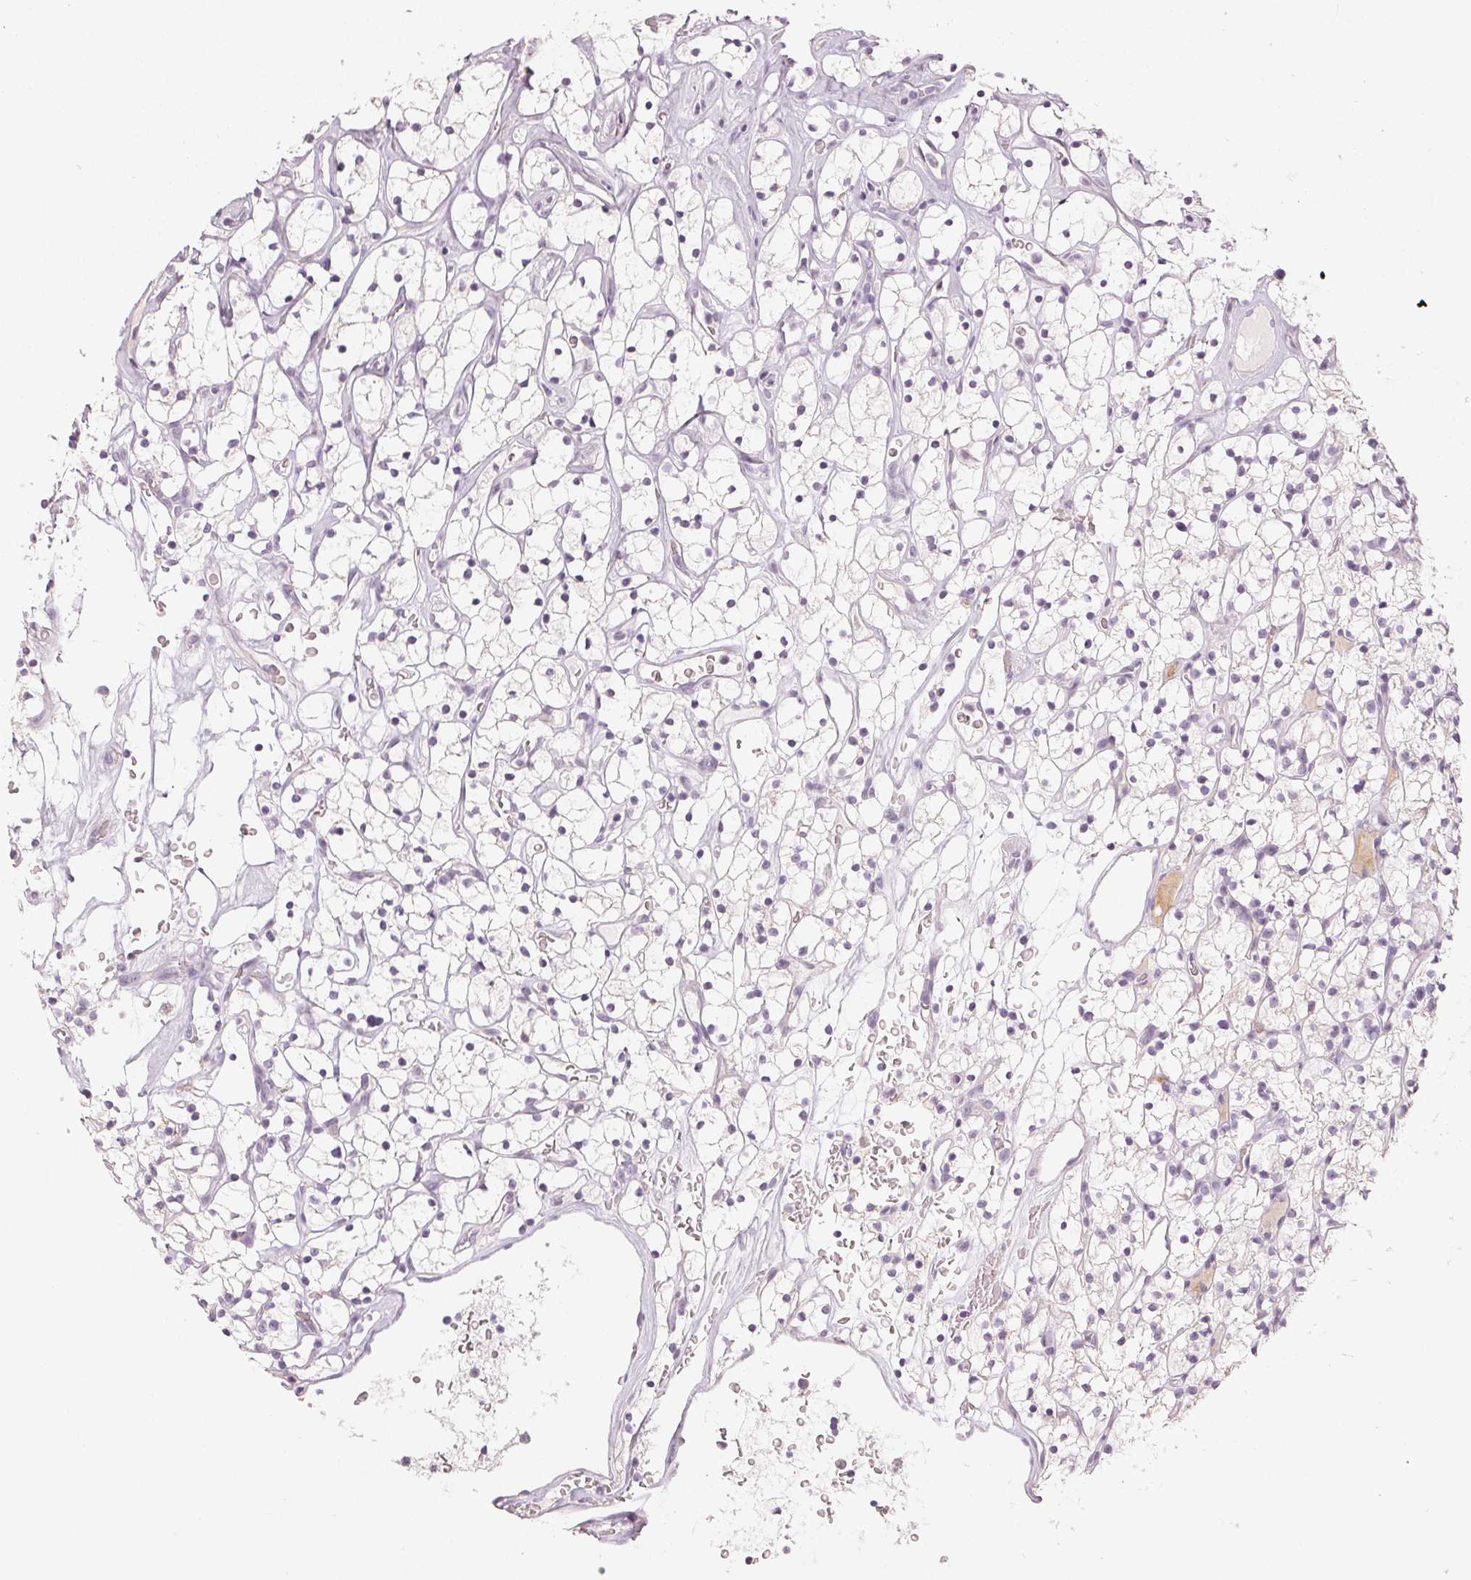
{"staining": {"intensity": "negative", "quantity": "none", "location": "none"}, "tissue": "renal cancer", "cell_type": "Tumor cells", "image_type": "cancer", "snomed": [{"axis": "morphology", "description": "Adenocarcinoma, NOS"}, {"axis": "topography", "description": "Kidney"}], "caption": "Renal cancer (adenocarcinoma) stained for a protein using immunohistochemistry demonstrates no positivity tumor cells.", "gene": "LVRN", "patient": {"sex": "female", "age": 64}}